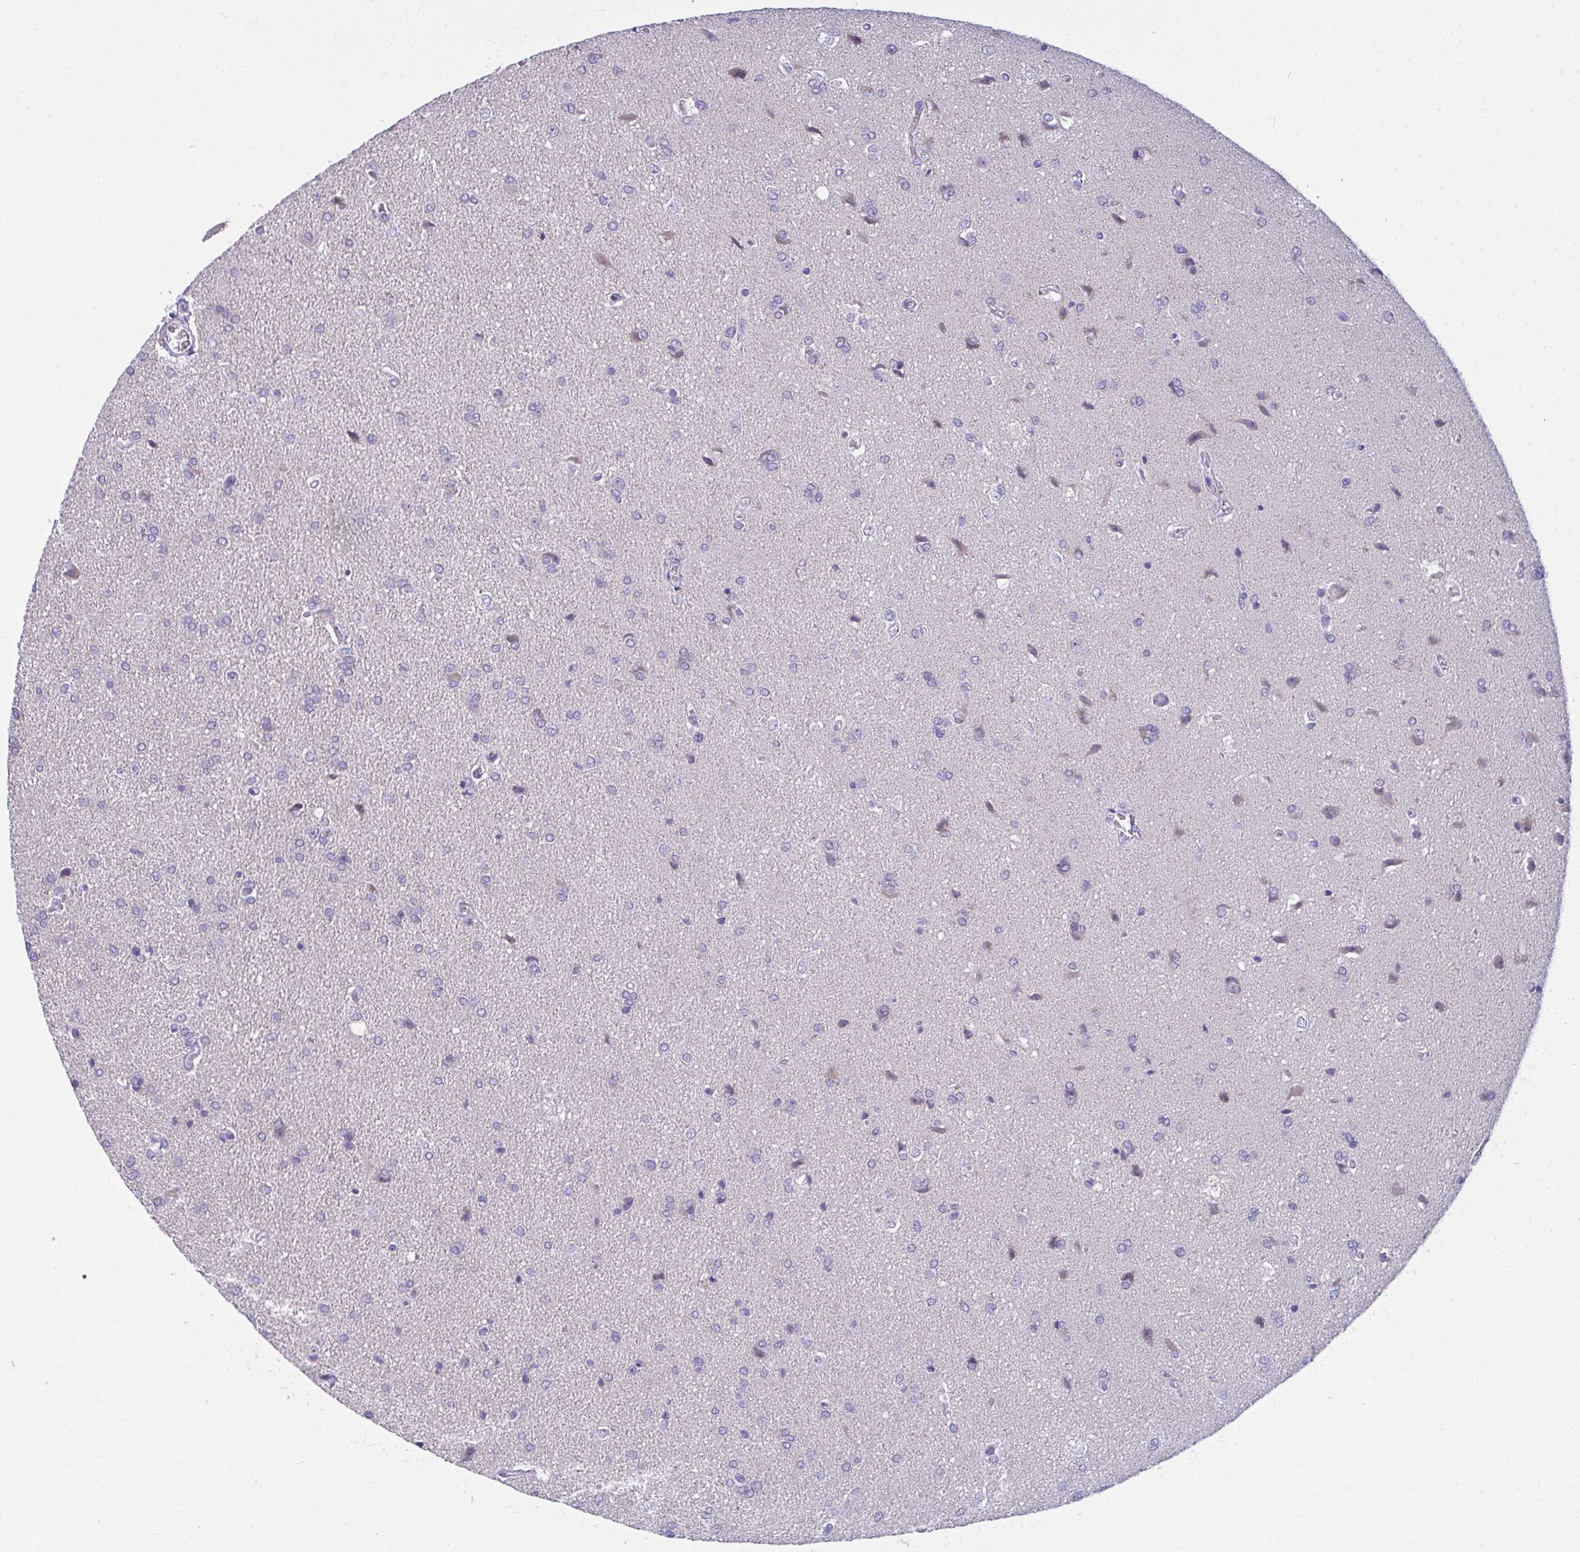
{"staining": {"intensity": "negative", "quantity": "none", "location": "none"}, "tissue": "glioma", "cell_type": "Tumor cells", "image_type": "cancer", "snomed": [{"axis": "morphology", "description": "Glioma, malignant, High grade"}, {"axis": "topography", "description": "Brain"}], "caption": "Immunohistochemistry (IHC) micrograph of neoplastic tissue: high-grade glioma (malignant) stained with DAB exhibits no significant protein positivity in tumor cells.", "gene": "SEMA6B", "patient": {"sex": "male", "age": 68}}